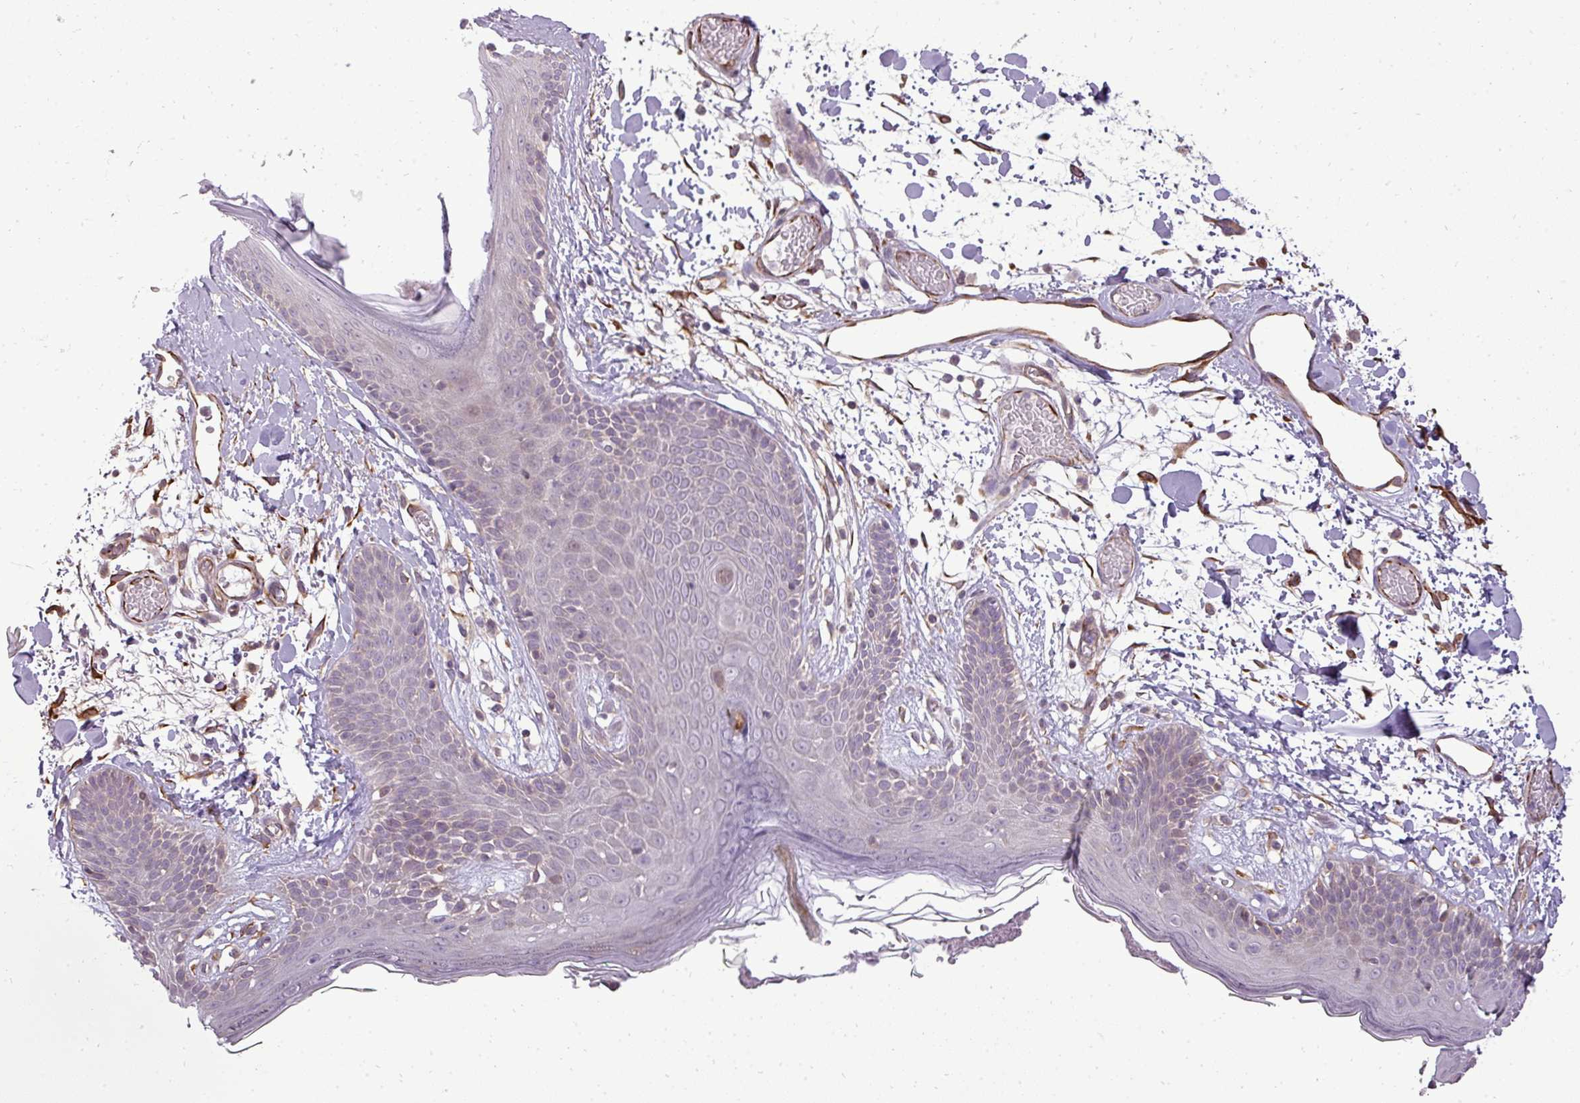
{"staining": {"intensity": "negative", "quantity": "none", "location": "none"}, "tissue": "skin", "cell_type": "Fibroblasts", "image_type": "normal", "snomed": [{"axis": "morphology", "description": "Normal tissue, NOS"}, {"axis": "topography", "description": "Skin"}], "caption": "The histopathology image displays no staining of fibroblasts in normal skin.", "gene": "PDRG1", "patient": {"sex": "male", "age": 79}}